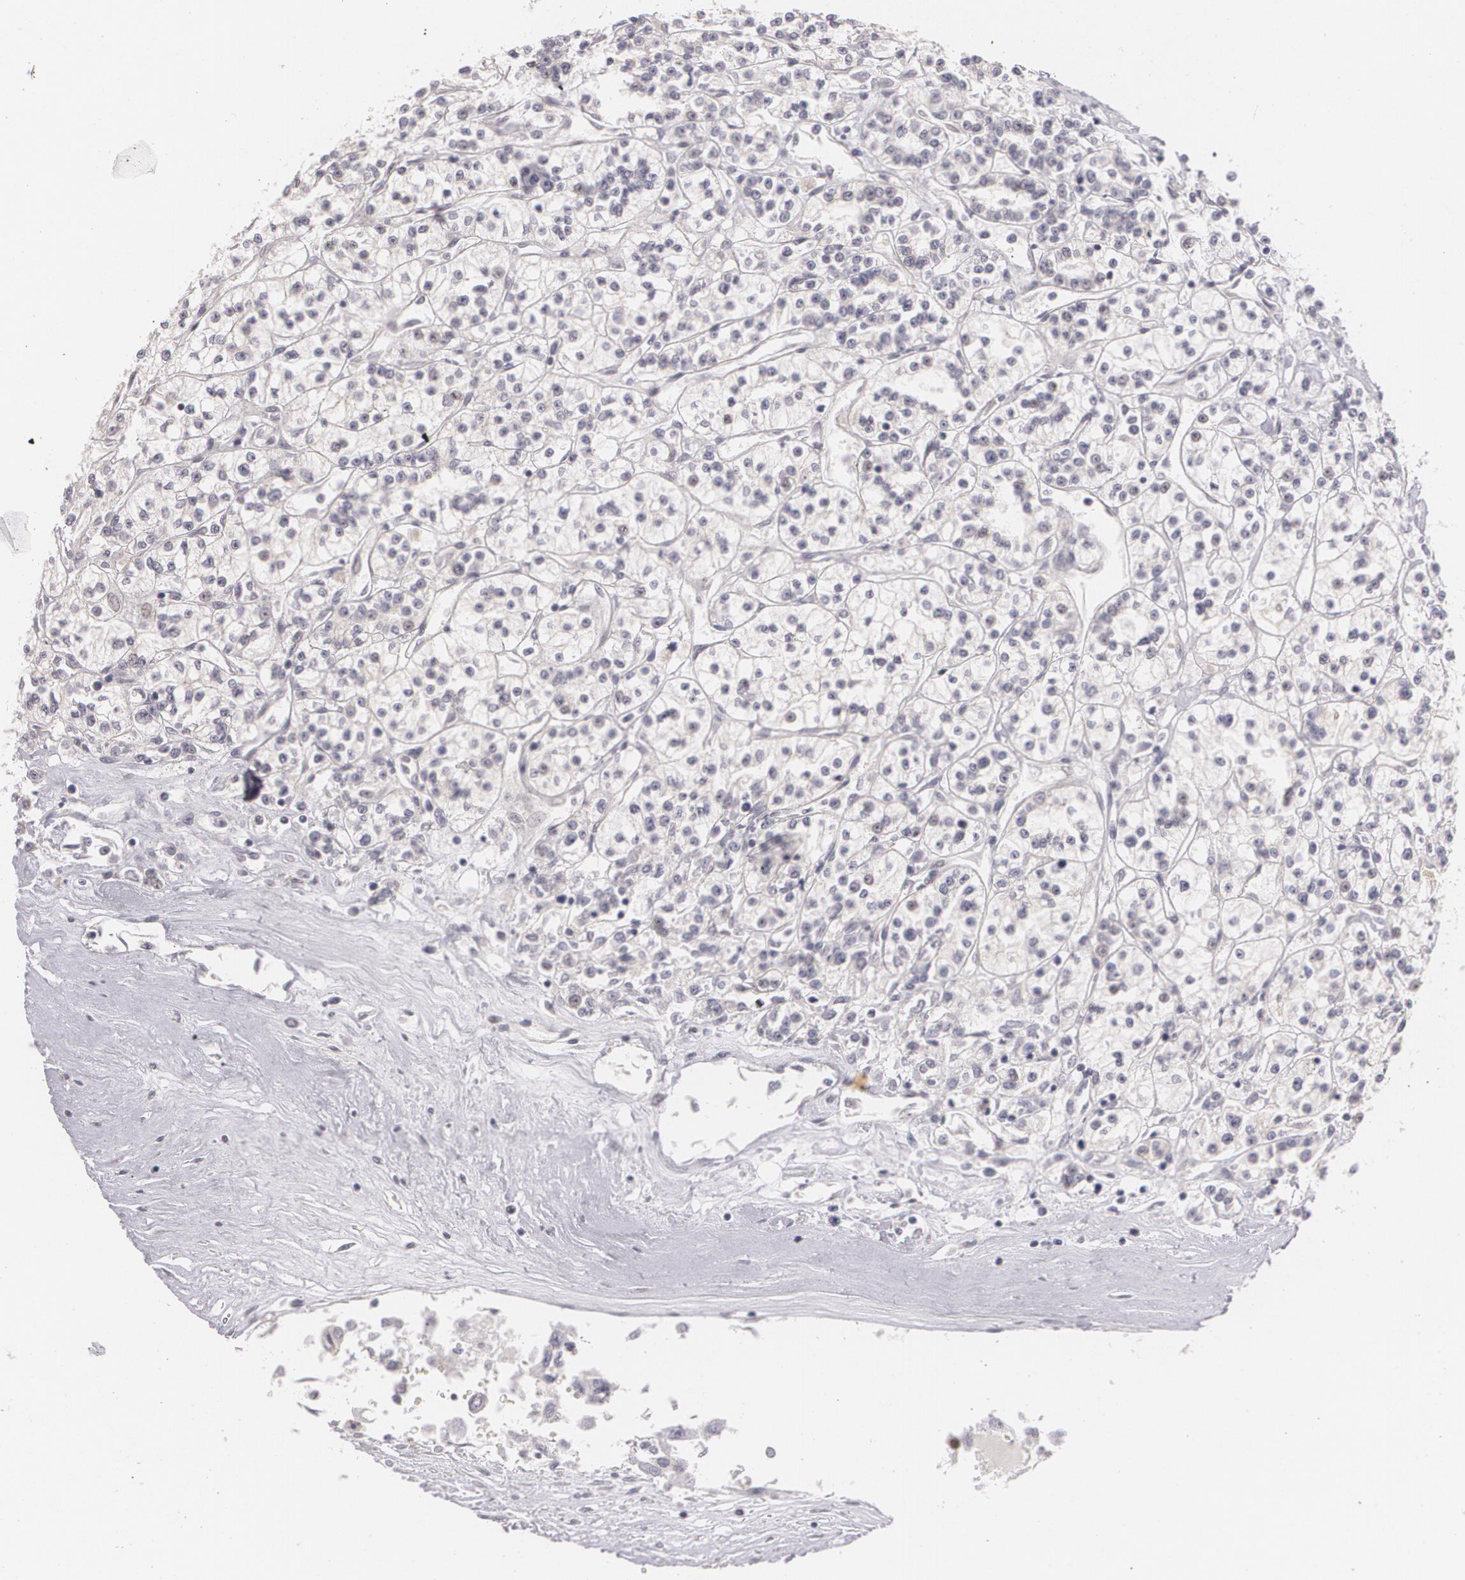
{"staining": {"intensity": "negative", "quantity": "none", "location": "none"}, "tissue": "renal cancer", "cell_type": "Tumor cells", "image_type": "cancer", "snomed": [{"axis": "morphology", "description": "Adenocarcinoma, NOS"}, {"axis": "topography", "description": "Kidney"}], "caption": "A histopathology image of renal cancer (adenocarcinoma) stained for a protein shows no brown staining in tumor cells. (Brightfield microscopy of DAB (3,3'-diaminobenzidine) IHC at high magnification).", "gene": "ZBTB16", "patient": {"sex": "female", "age": 76}}